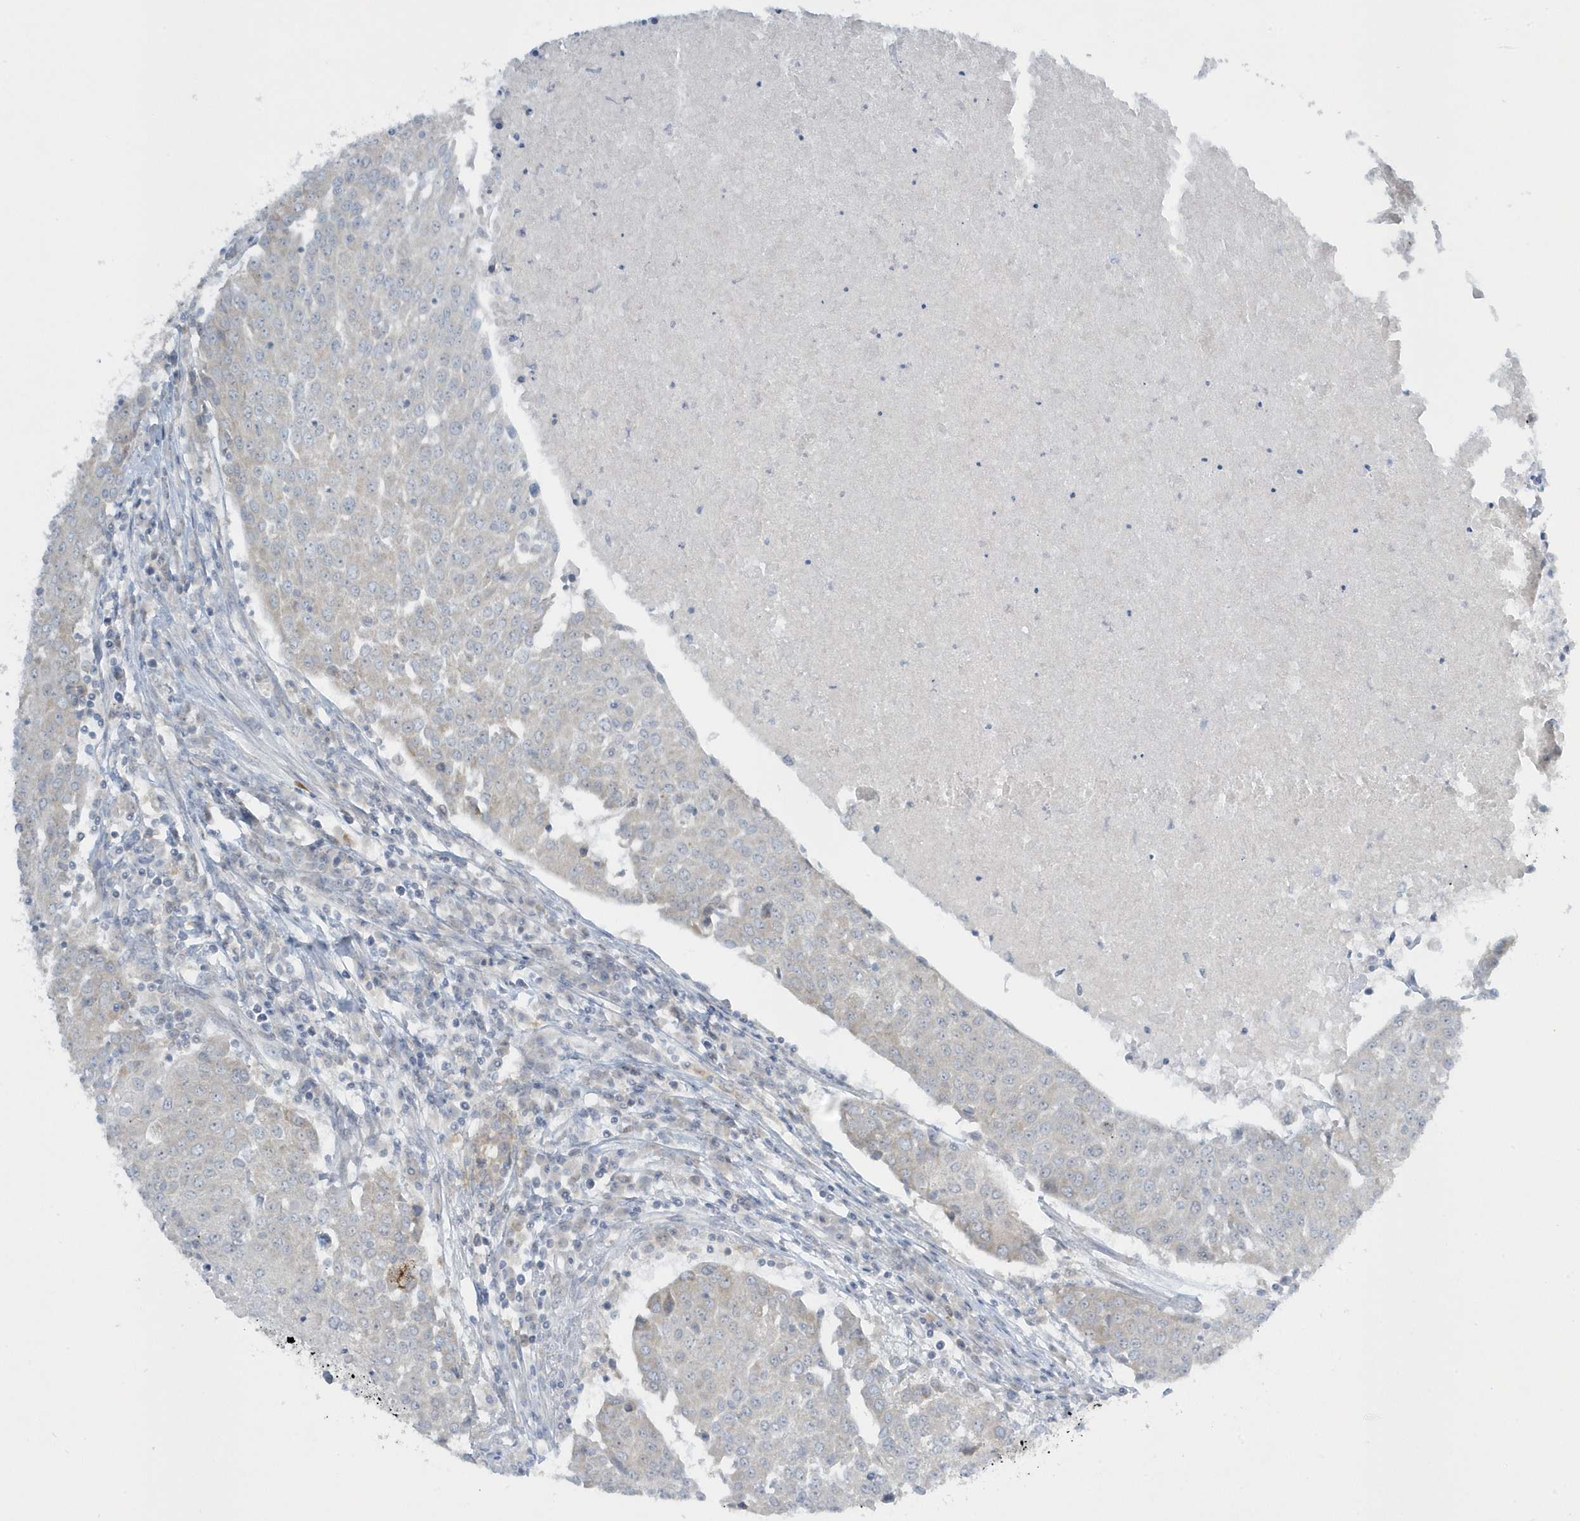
{"staining": {"intensity": "negative", "quantity": "none", "location": "none"}, "tissue": "urothelial cancer", "cell_type": "Tumor cells", "image_type": "cancer", "snomed": [{"axis": "morphology", "description": "Urothelial carcinoma, High grade"}, {"axis": "topography", "description": "Urinary bladder"}], "caption": "An image of human urothelial cancer is negative for staining in tumor cells. The staining is performed using DAB brown chromogen with nuclei counter-stained in using hematoxylin.", "gene": "SCN3A", "patient": {"sex": "female", "age": 85}}